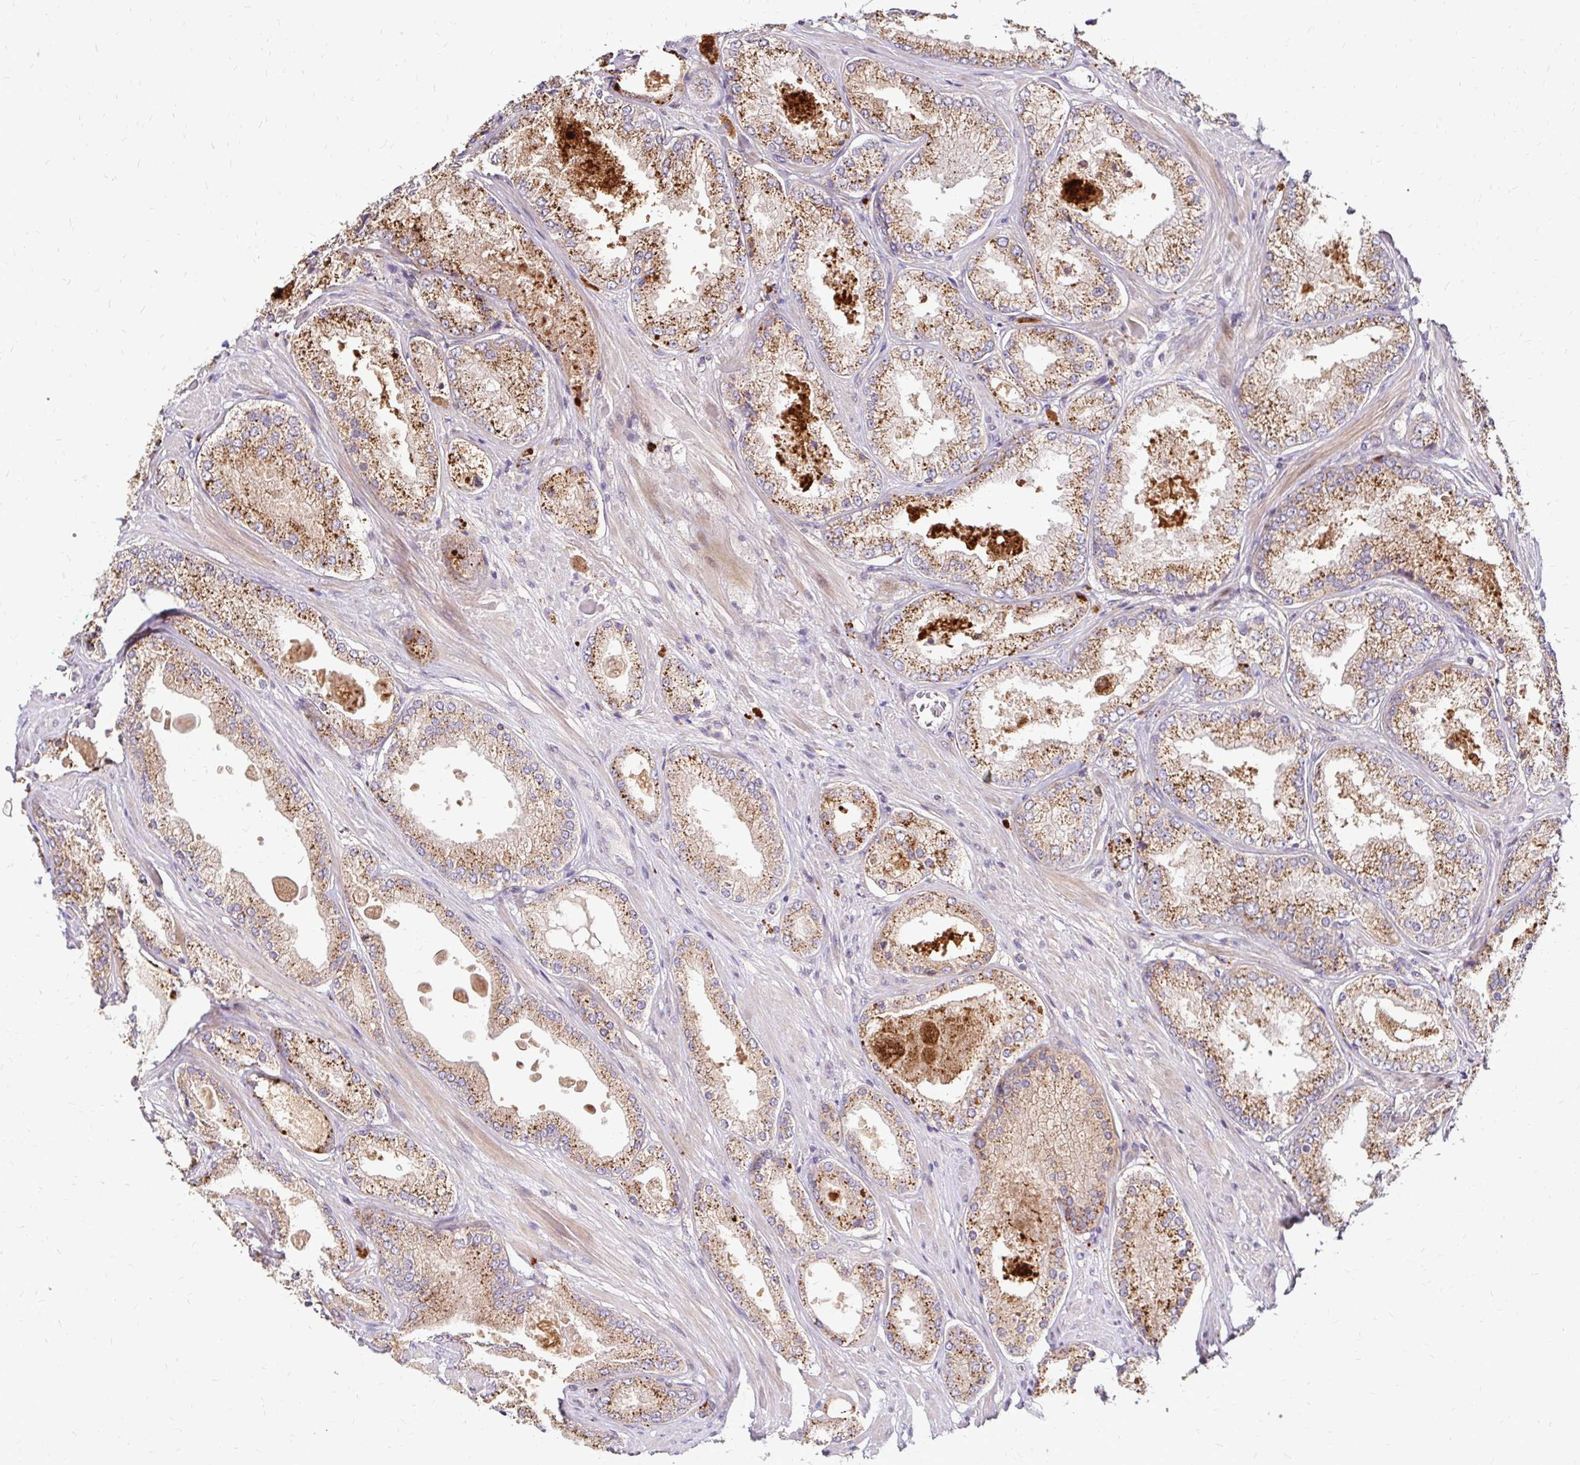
{"staining": {"intensity": "moderate", "quantity": ">75%", "location": "cytoplasmic/membranous"}, "tissue": "prostate cancer", "cell_type": "Tumor cells", "image_type": "cancer", "snomed": [{"axis": "morphology", "description": "Adenocarcinoma, Low grade"}, {"axis": "topography", "description": "Prostate"}], "caption": "This is an image of immunohistochemistry staining of prostate cancer (adenocarcinoma (low-grade)), which shows moderate positivity in the cytoplasmic/membranous of tumor cells.", "gene": "IDUA", "patient": {"sex": "male", "age": 68}}